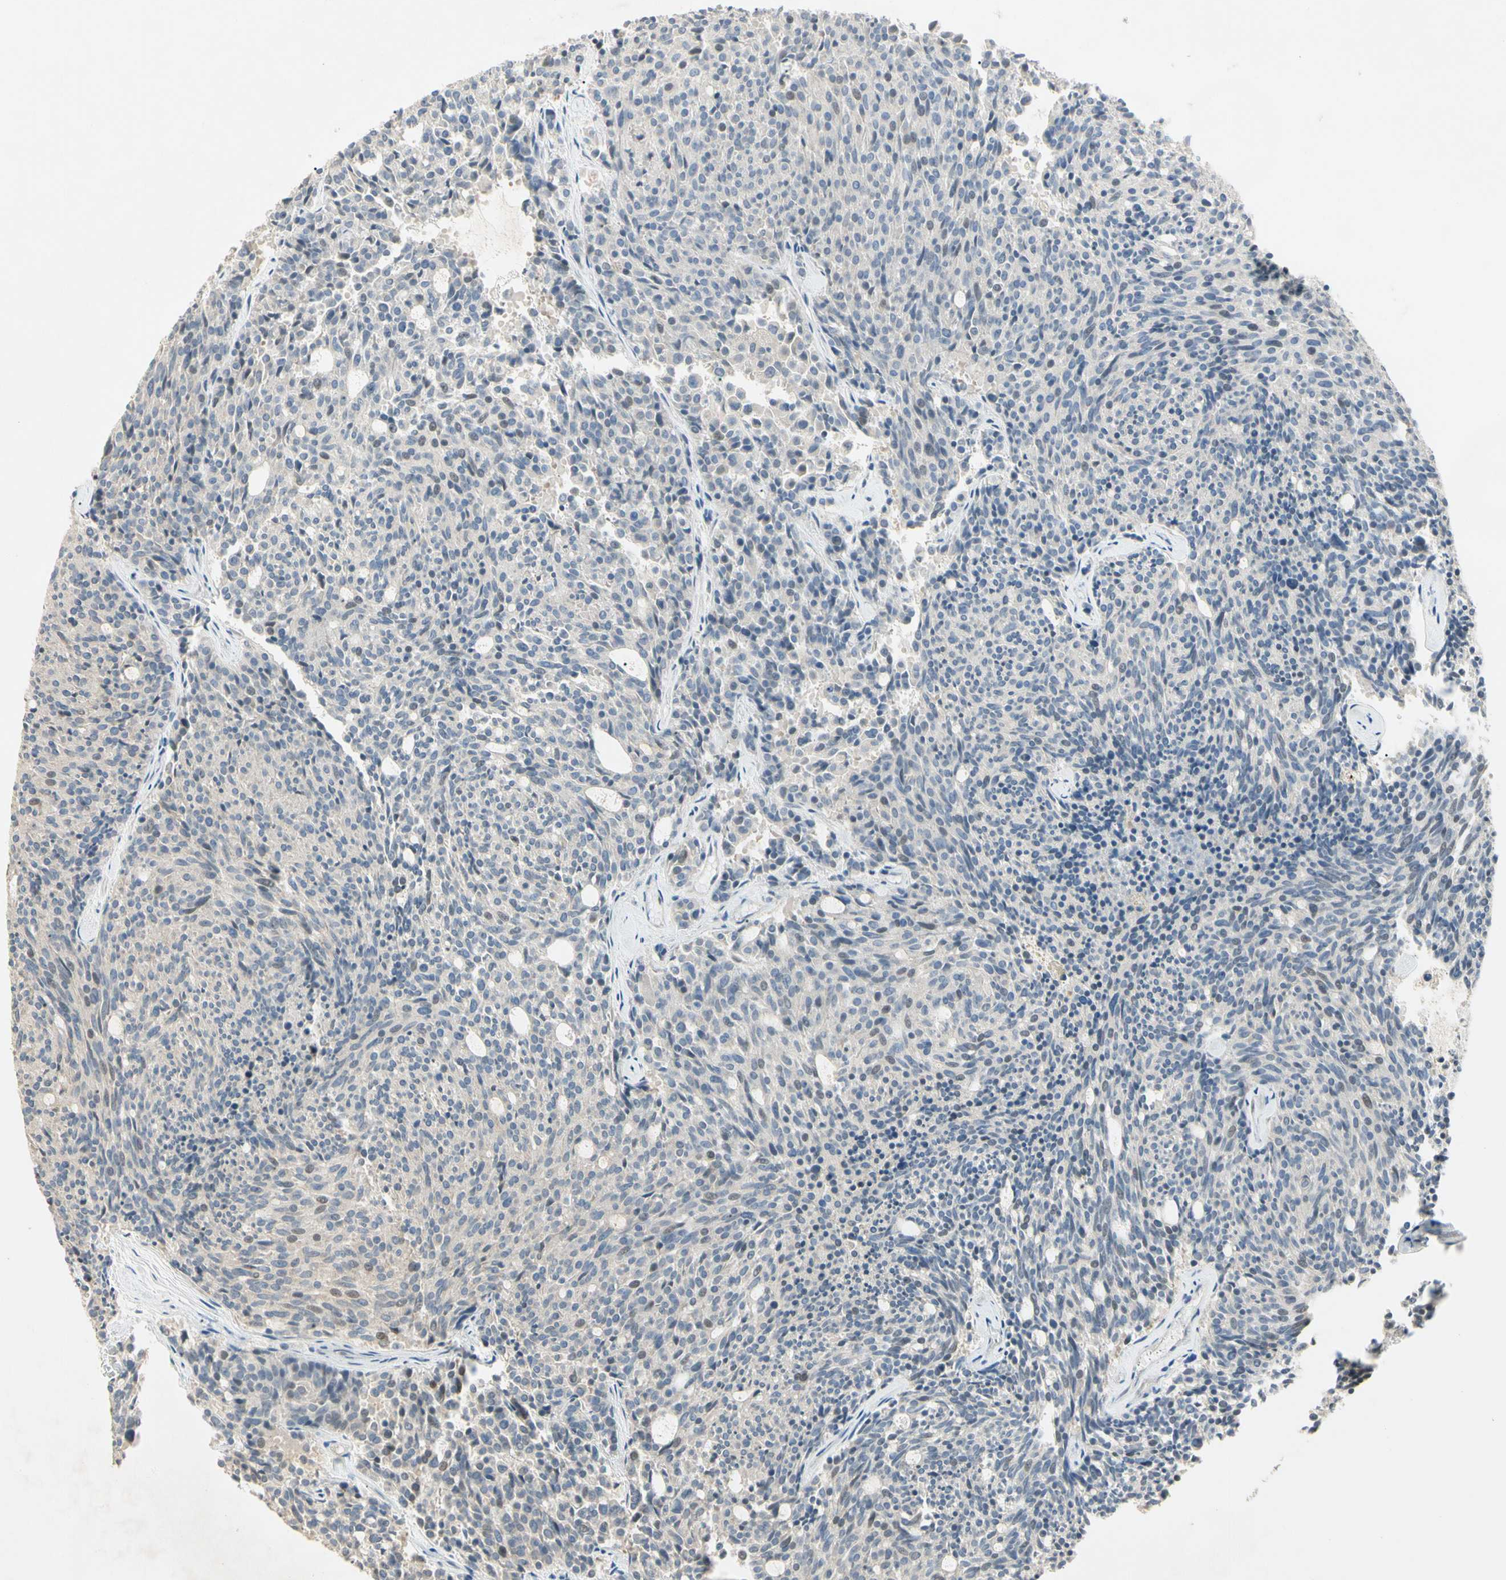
{"staining": {"intensity": "negative", "quantity": "none", "location": "none"}, "tissue": "carcinoid", "cell_type": "Tumor cells", "image_type": "cancer", "snomed": [{"axis": "morphology", "description": "Carcinoid, malignant, NOS"}, {"axis": "topography", "description": "Pancreas"}], "caption": "High magnification brightfield microscopy of carcinoid stained with DAB (brown) and counterstained with hematoxylin (blue): tumor cells show no significant positivity. (Brightfield microscopy of DAB (3,3'-diaminobenzidine) immunohistochemistry (IHC) at high magnification).", "gene": "PRSS21", "patient": {"sex": "female", "age": 54}}